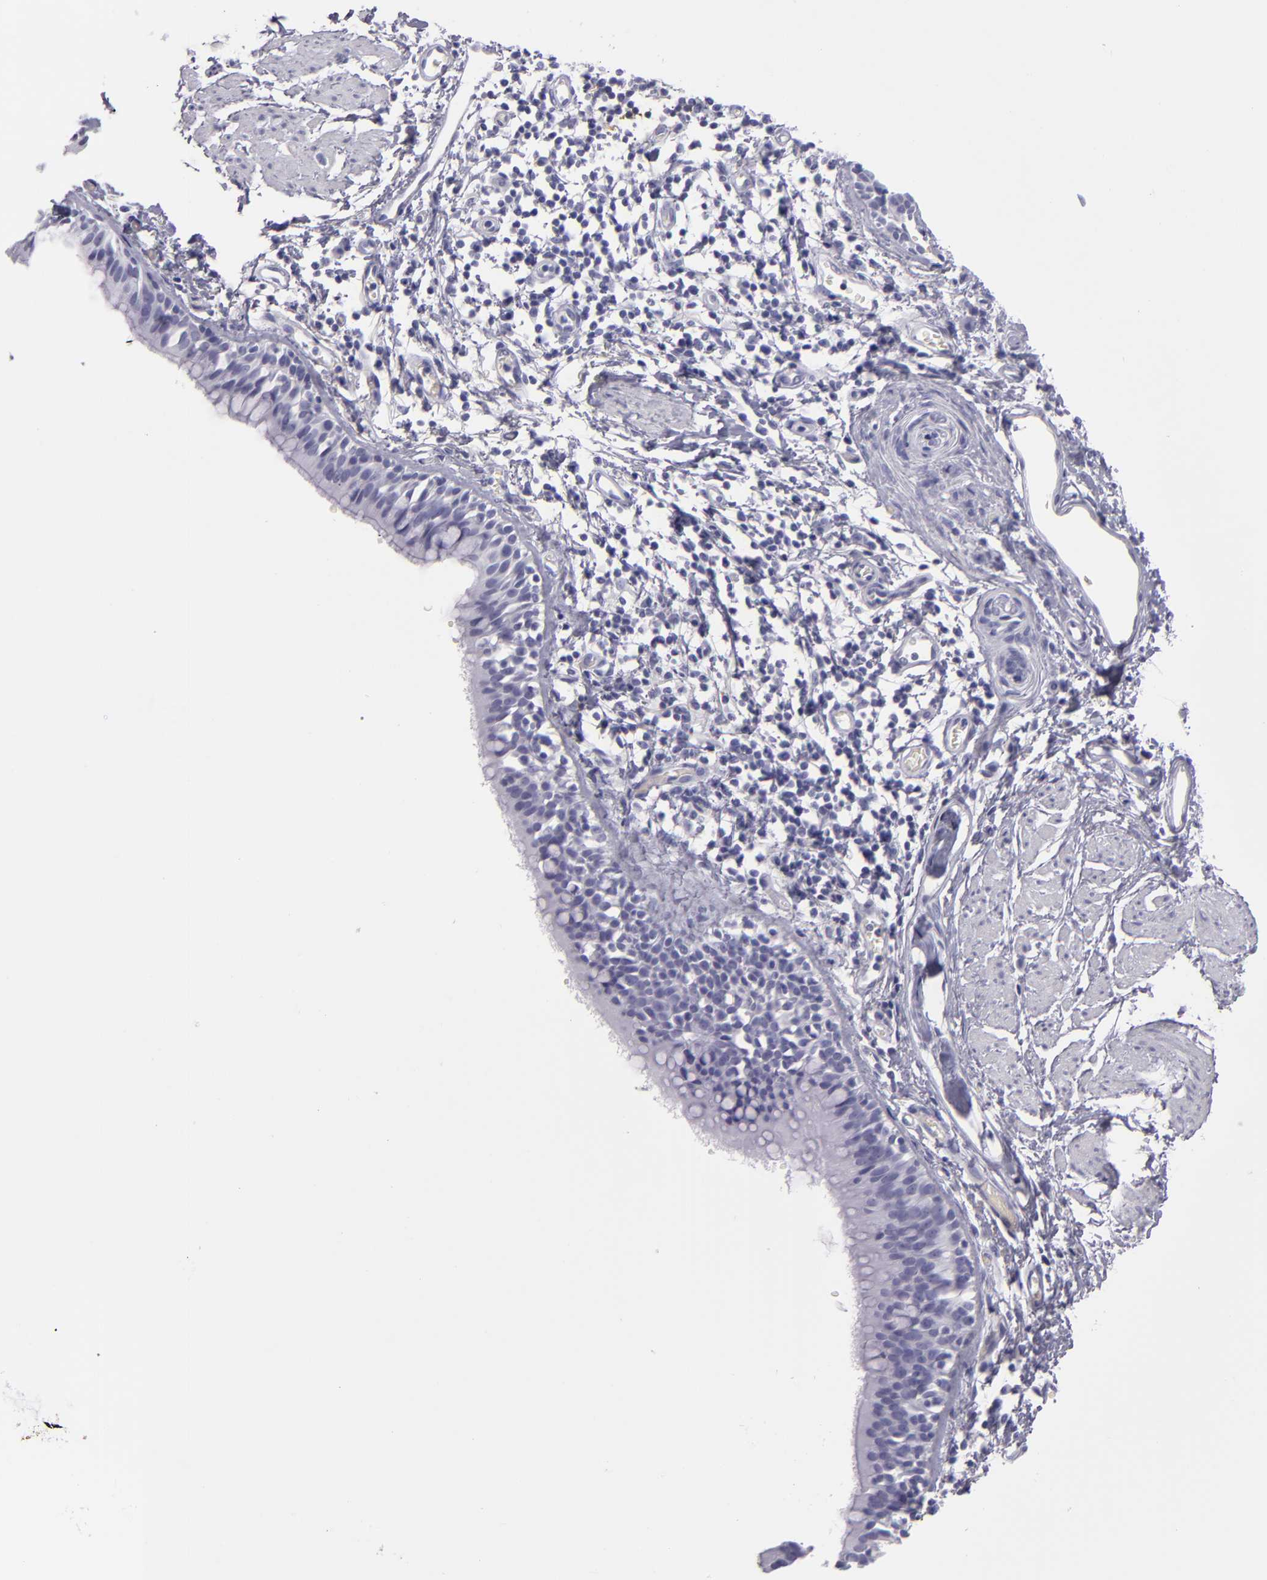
{"staining": {"intensity": "negative", "quantity": "none", "location": "none"}, "tissue": "bronchus", "cell_type": "Respiratory epithelial cells", "image_type": "normal", "snomed": [{"axis": "morphology", "description": "Normal tissue, NOS"}, {"axis": "topography", "description": "Lymph node of abdomen"}, {"axis": "topography", "description": "Lymph node of pelvis"}], "caption": "A micrograph of human bronchus is negative for staining in respiratory epithelial cells.", "gene": "CR2", "patient": {"sex": "female", "age": 65}}